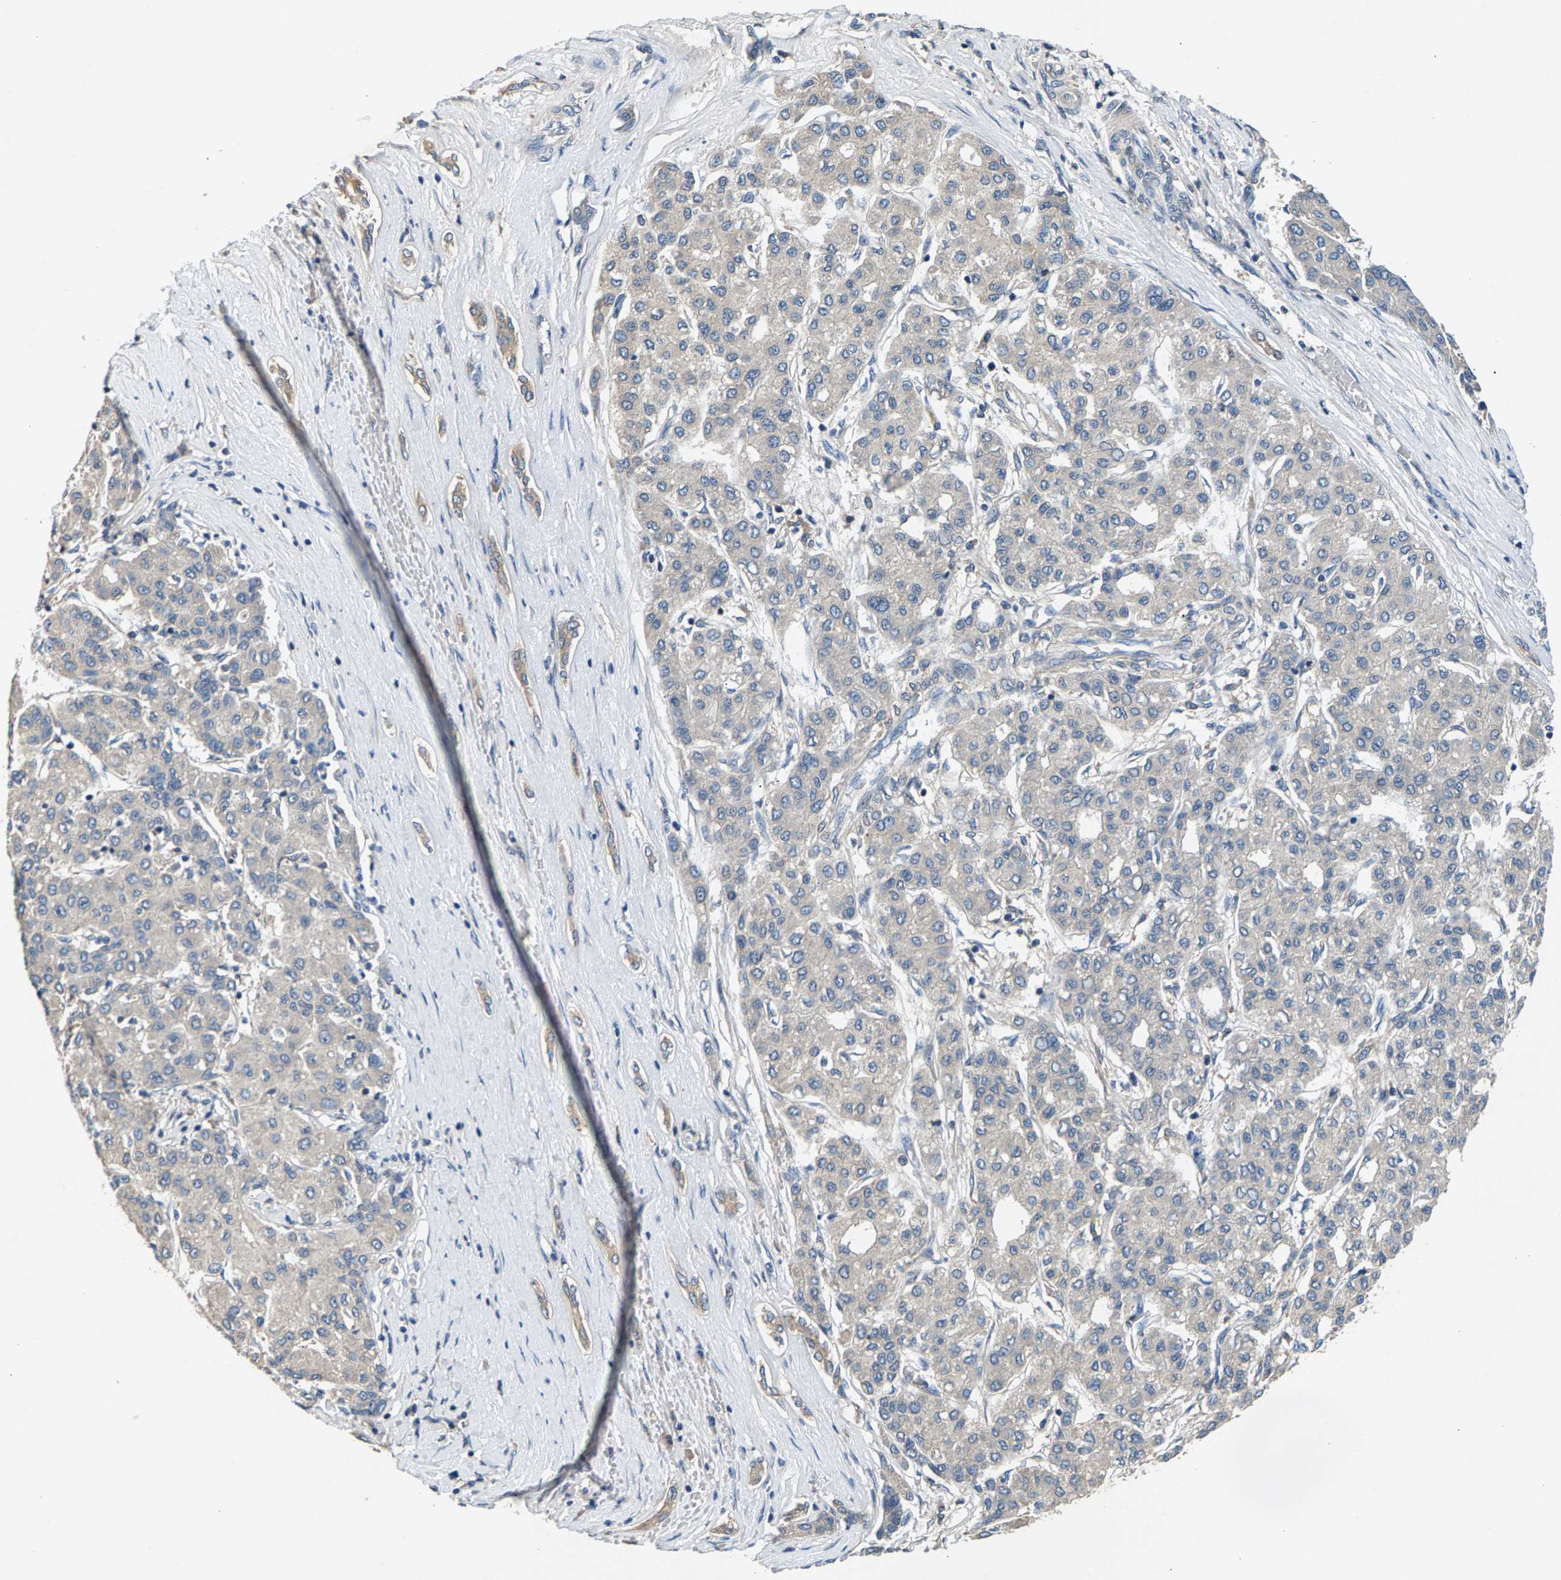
{"staining": {"intensity": "negative", "quantity": "none", "location": "none"}, "tissue": "liver cancer", "cell_type": "Tumor cells", "image_type": "cancer", "snomed": [{"axis": "morphology", "description": "Carcinoma, Hepatocellular, NOS"}, {"axis": "topography", "description": "Liver"}], "caption": "Immunohistochemistry (IHC) image of human liver cancer stained for a protein (brown), which exhibits no positivity in tumor cells. (DAB immunohistochemistry (IHC) visualized using brightfield microscopy, high magnification).", "gene": "NT5C", "patient": {"sex": "male", "age": 65}}